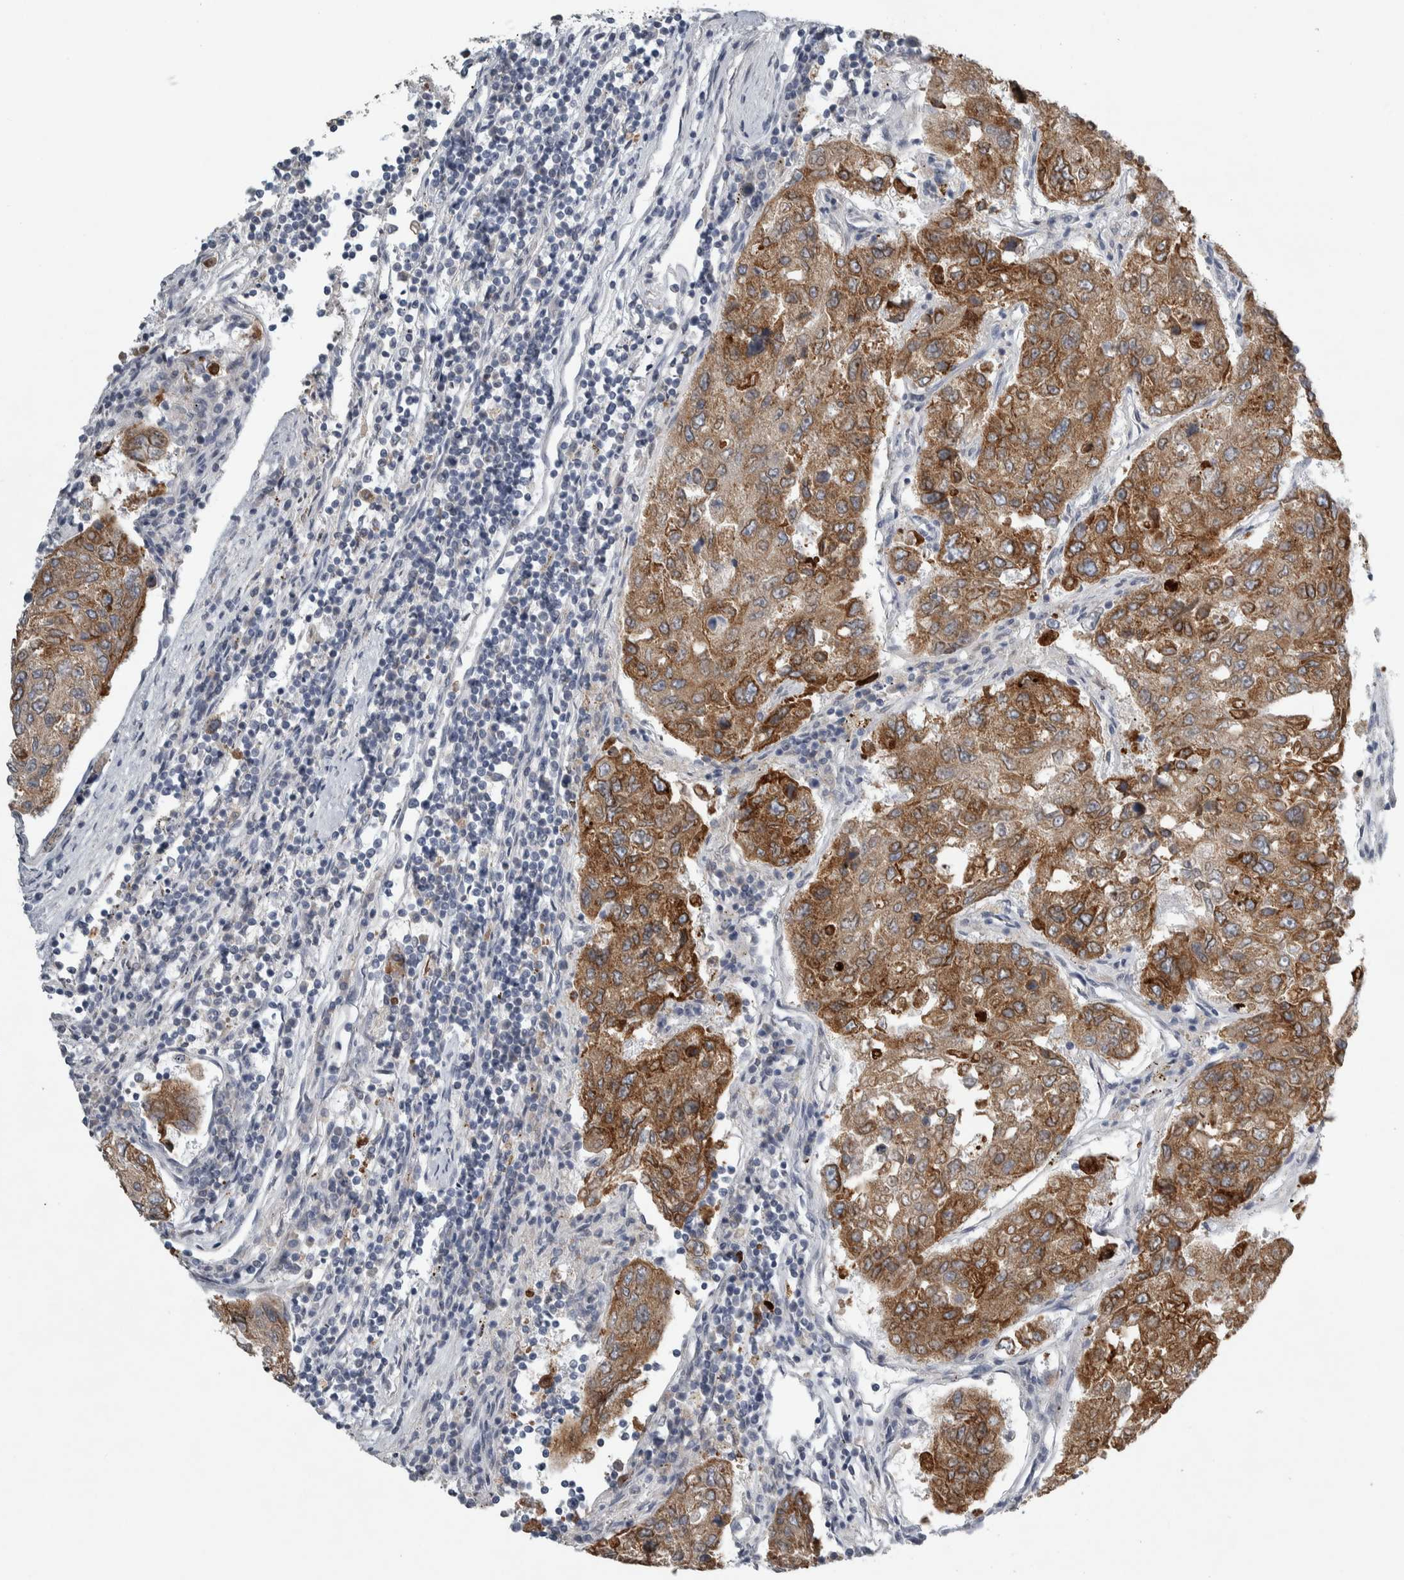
{"staining": {"intensity": "moderate", "quantity": ">75%", "location": "cytoplasmic/membranous"}, "tissue": "urothelial cancer", "cell_type": "Tumor cells", "image_type": "cancer", "snomed": [{"axis": "morphology", "description": "Urothelial carcinoma, High grade"}, {"axis": "topography", "description": "Lymph node"}, {"axis": "topography", "description": "Urinary bladder"}], "caption": "Immunohistochemistry (IHC) photomicrograph of human urothelial cancer stained for a protein (brown), which exhibits medium levels of moderate cytoplasmic/membranous positivity in approximately >75% of tumor cells.", "gene": "SIGMAR1", "patient": {"sex": "male", "age": 51}}